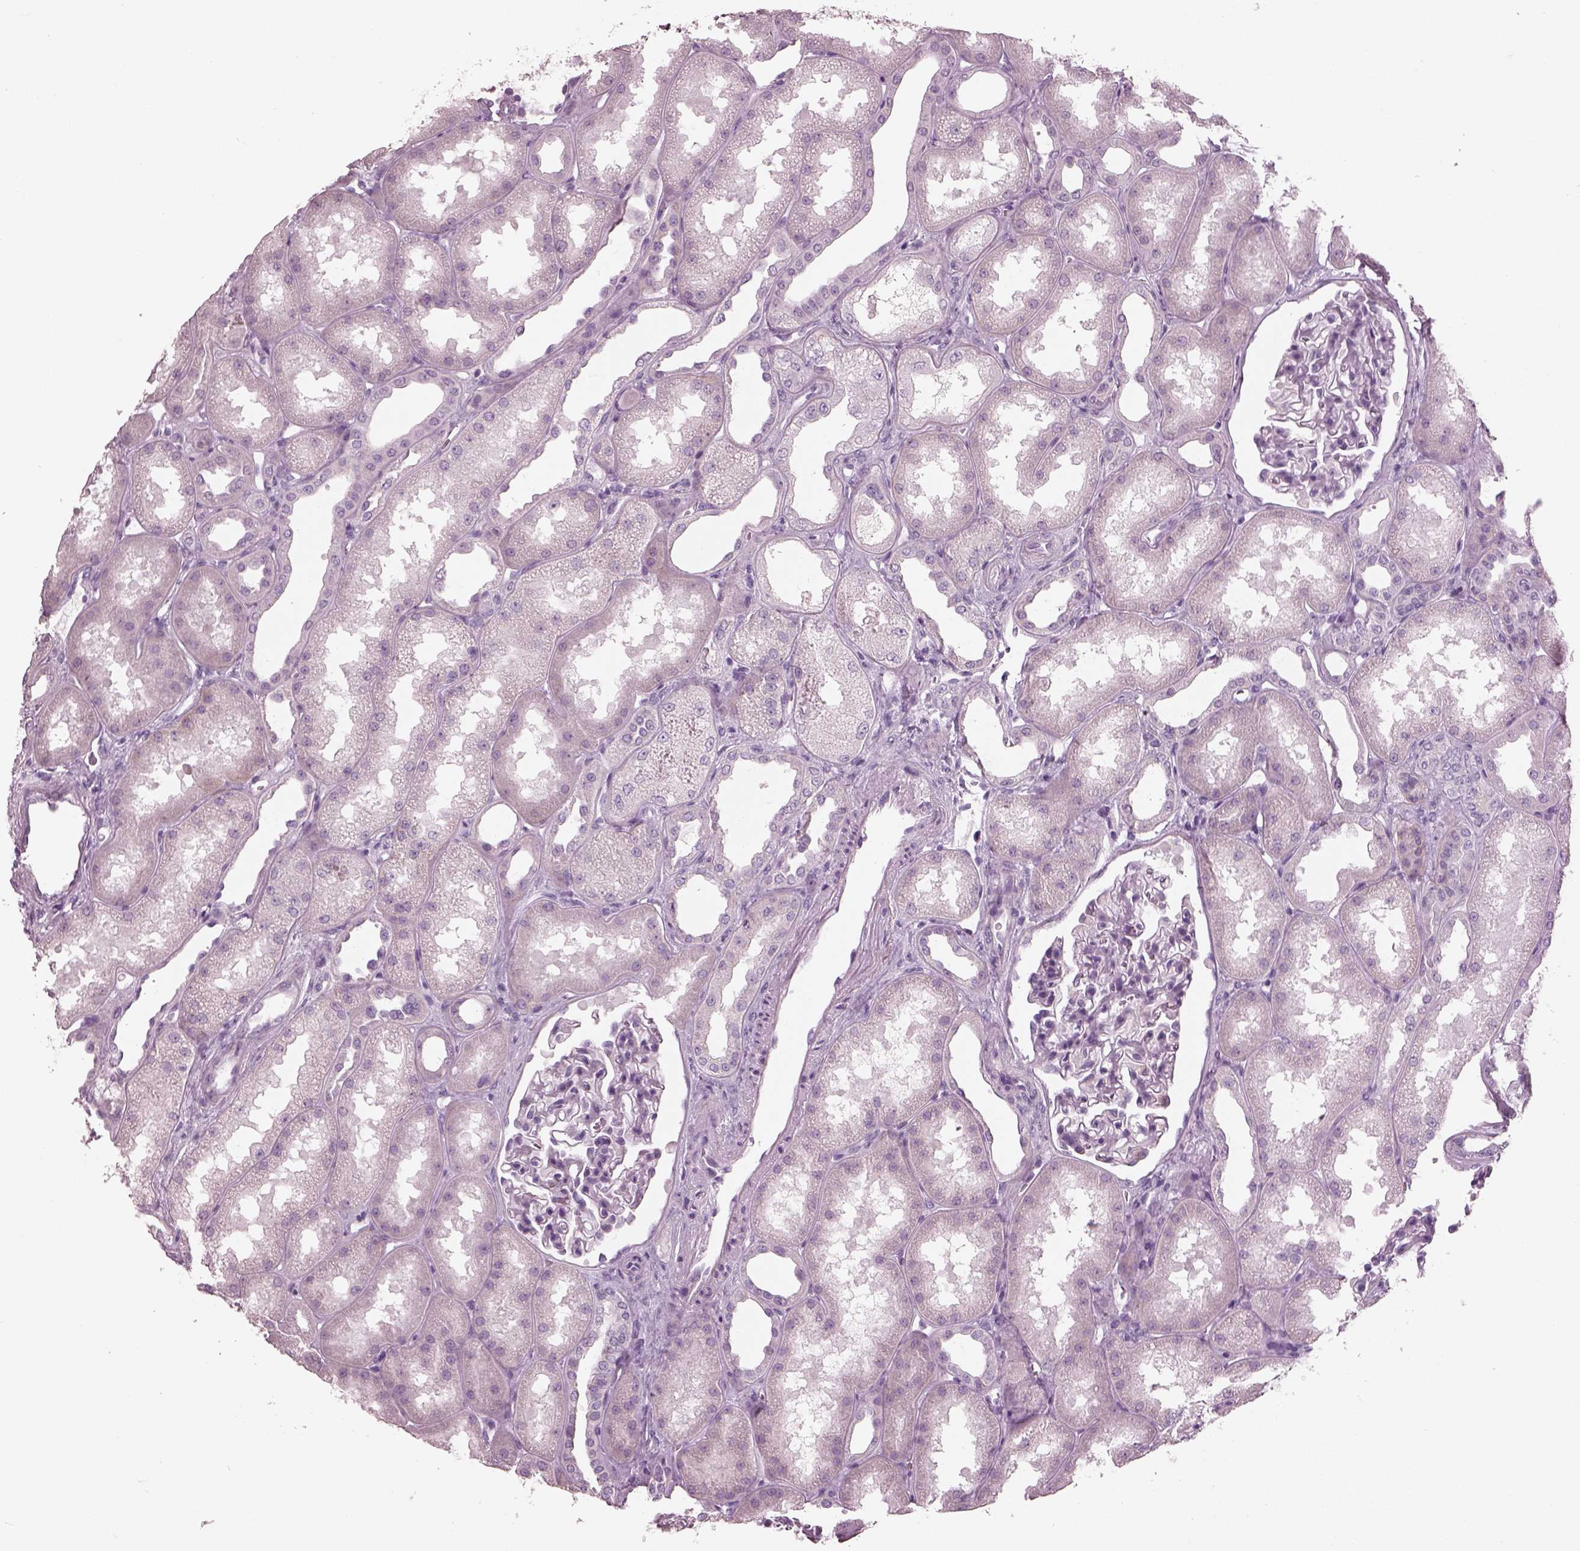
{"staining": {"intensity": "negative", "quantity": "none", "location": "none"}, "tissue": "kidney", "cell_type": "Cells in glomeruli", "image_type": "normal", "snomed": [{"axis": "morphology", "description": "Normal tissue, NOS"}, {"axis": "topography", "description": "Kidney"}], "caption": "This is a photomicrograph of immunohistochemistry staining of normal kidney, which shows no staining in cells in glomeruli.", "gene": "HYDIN", "patient": {"sex": "male", "age": 61}}